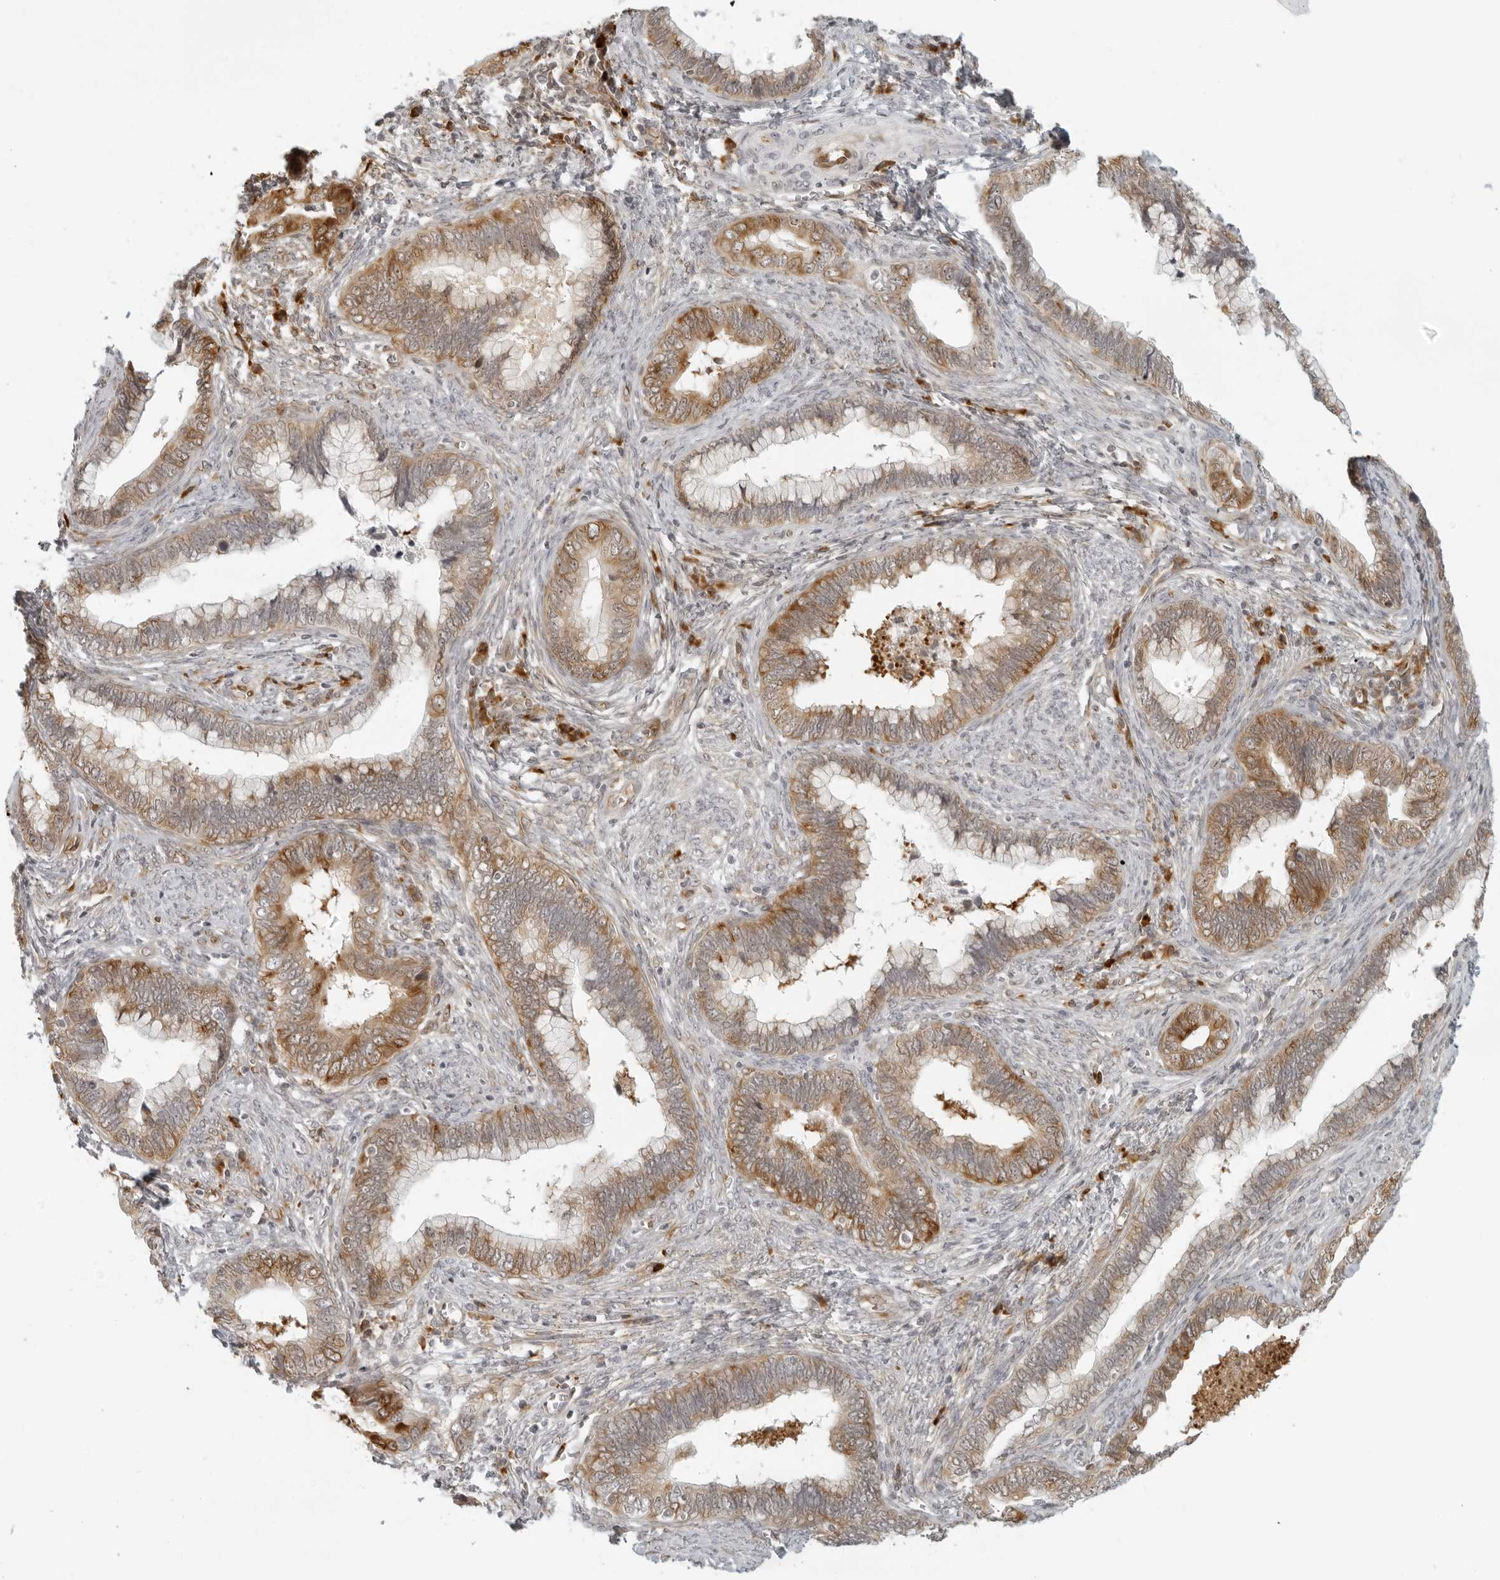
{"staining": {"intensity": "moderate", "quantity": ">75%", "location": "cytoplasmic/membranous"}, "tissue": "cervical cancer", "cell_type": "Tumor cells", "image_type": "cancer", "snomed": [{"axis": "morphology", "description": "Adenocarcinoma, NOS"}, {"axis": "topography", "description": "Cervix"}], "caption": "The micrograph reveals staining of cervical adenocarcinoma, revealing moderate cytoplasmic/membranous protein positivity (brown color) within tumor cells. The protein of interest is stained brown, and the nuclei are stained in blue (DAB IHC with brightfield microscopy, high magnification).", "gene": "EIF4G1", "patient": {"sex": "female", "age": 44}}